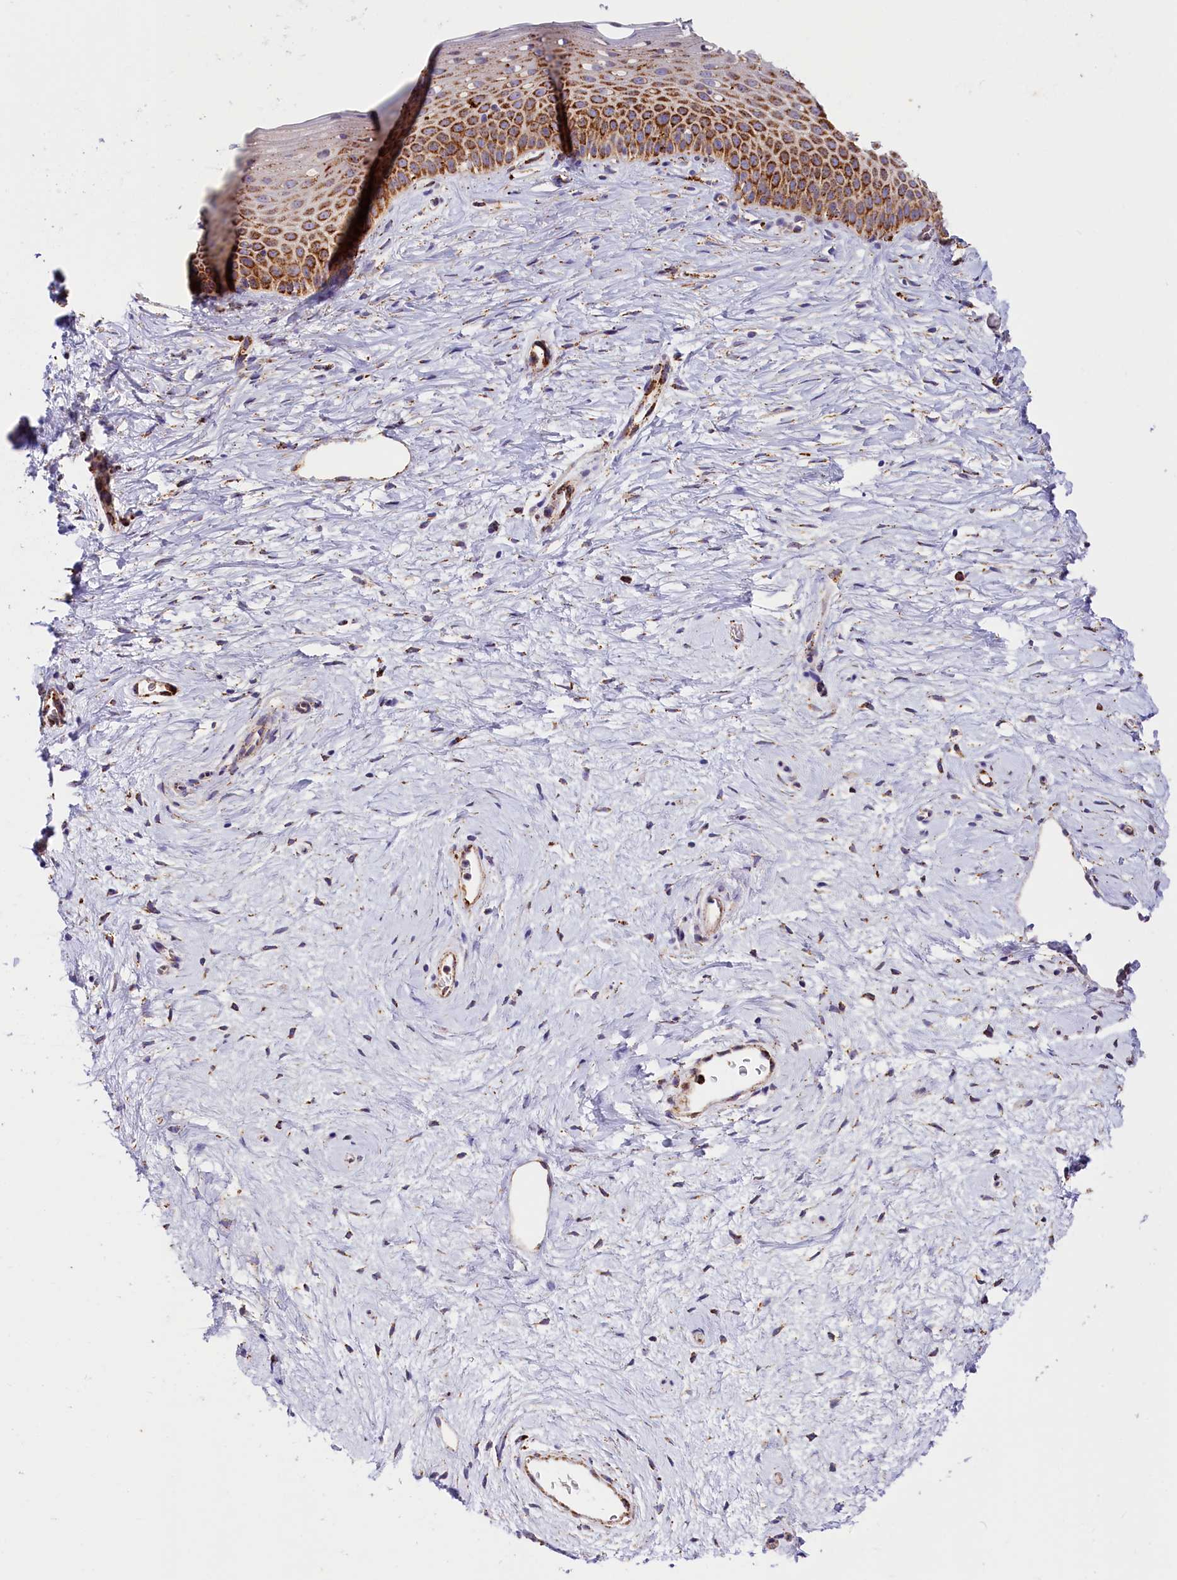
{"staining": {"intensity": "strong", "quantity": ">75%", "location": "cytoplasmic/membranous"}, "tissue": "cervix", "cell_type": "Glandular cells", "image_type": "normal", "snomed": [{"axis": "morphology", "description": "Normal tissue, NOS"}, {"axis": "topography", "description": "Cervix"}], "caption": "Strong cytoplasmic/membranous protein expression is identified in approximately >75% of glandular cells in cervix. (DAB IHC, brown staining for protein, blue staining for nuclei).", "gene": "AKTIP", "patient": {"sex": "female", "age": 57}}